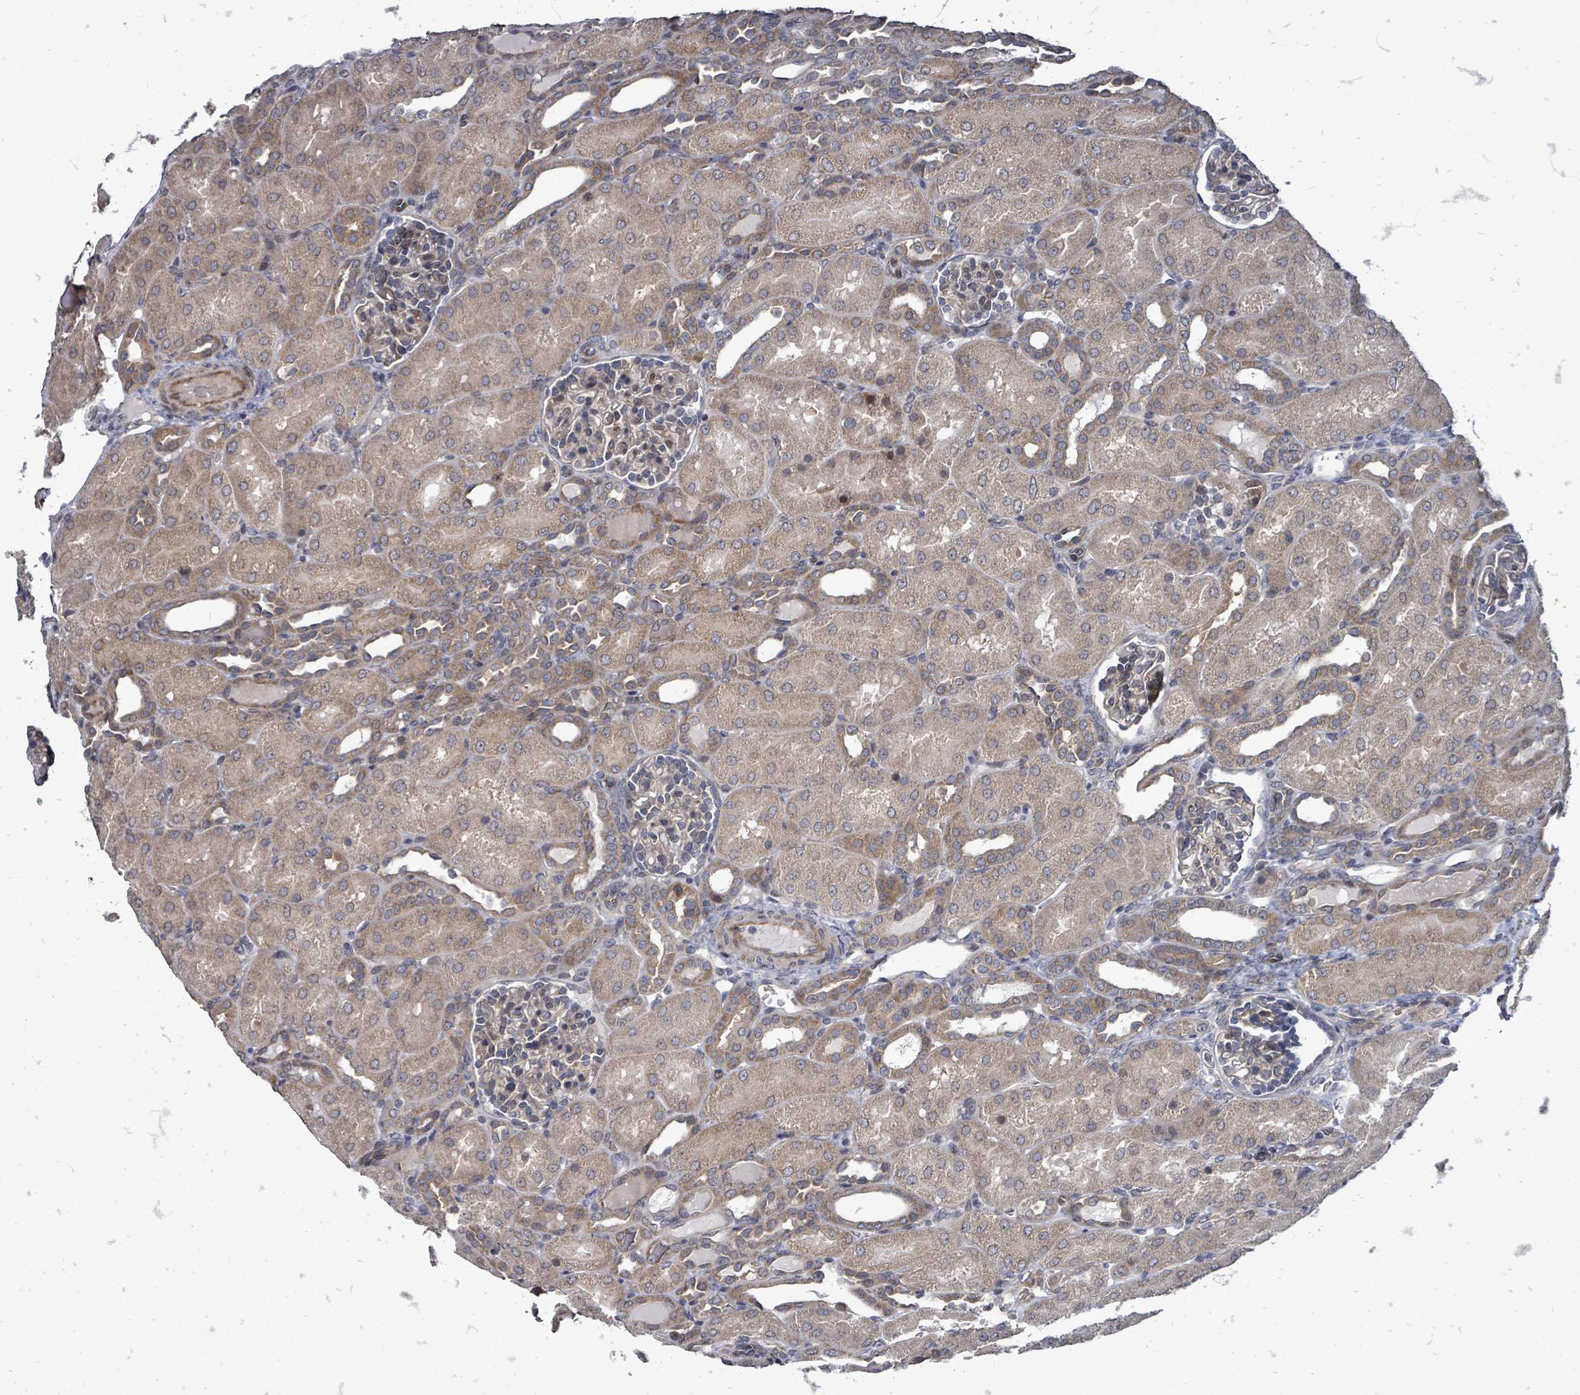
{"staining": {"intensity": "weak", "quantity": "25%-75%", "location": "cytoplasmic/membranous"}, "tissue": "kidney", "cell_type": "Cells in glomeruli", "image_type": "normal", "snomed": [{"axis": "morphology", "description": "Normal tissue, NOS"}, {"axis": "topography", "description": "Kidney"}], "caption": "Immunohistochemical staining of unremarkable kidney demonstrates low levels of weak cytoplasmic/membranous positivity in about 25%-75% of cells in glomeruli. (DAB (3,3'-diaminobenzidine) IHC, brown staining for protein, blue staining for nuclei).", "gene": "RALGAPB", "patient": {"sex": "male", "age": 1}}